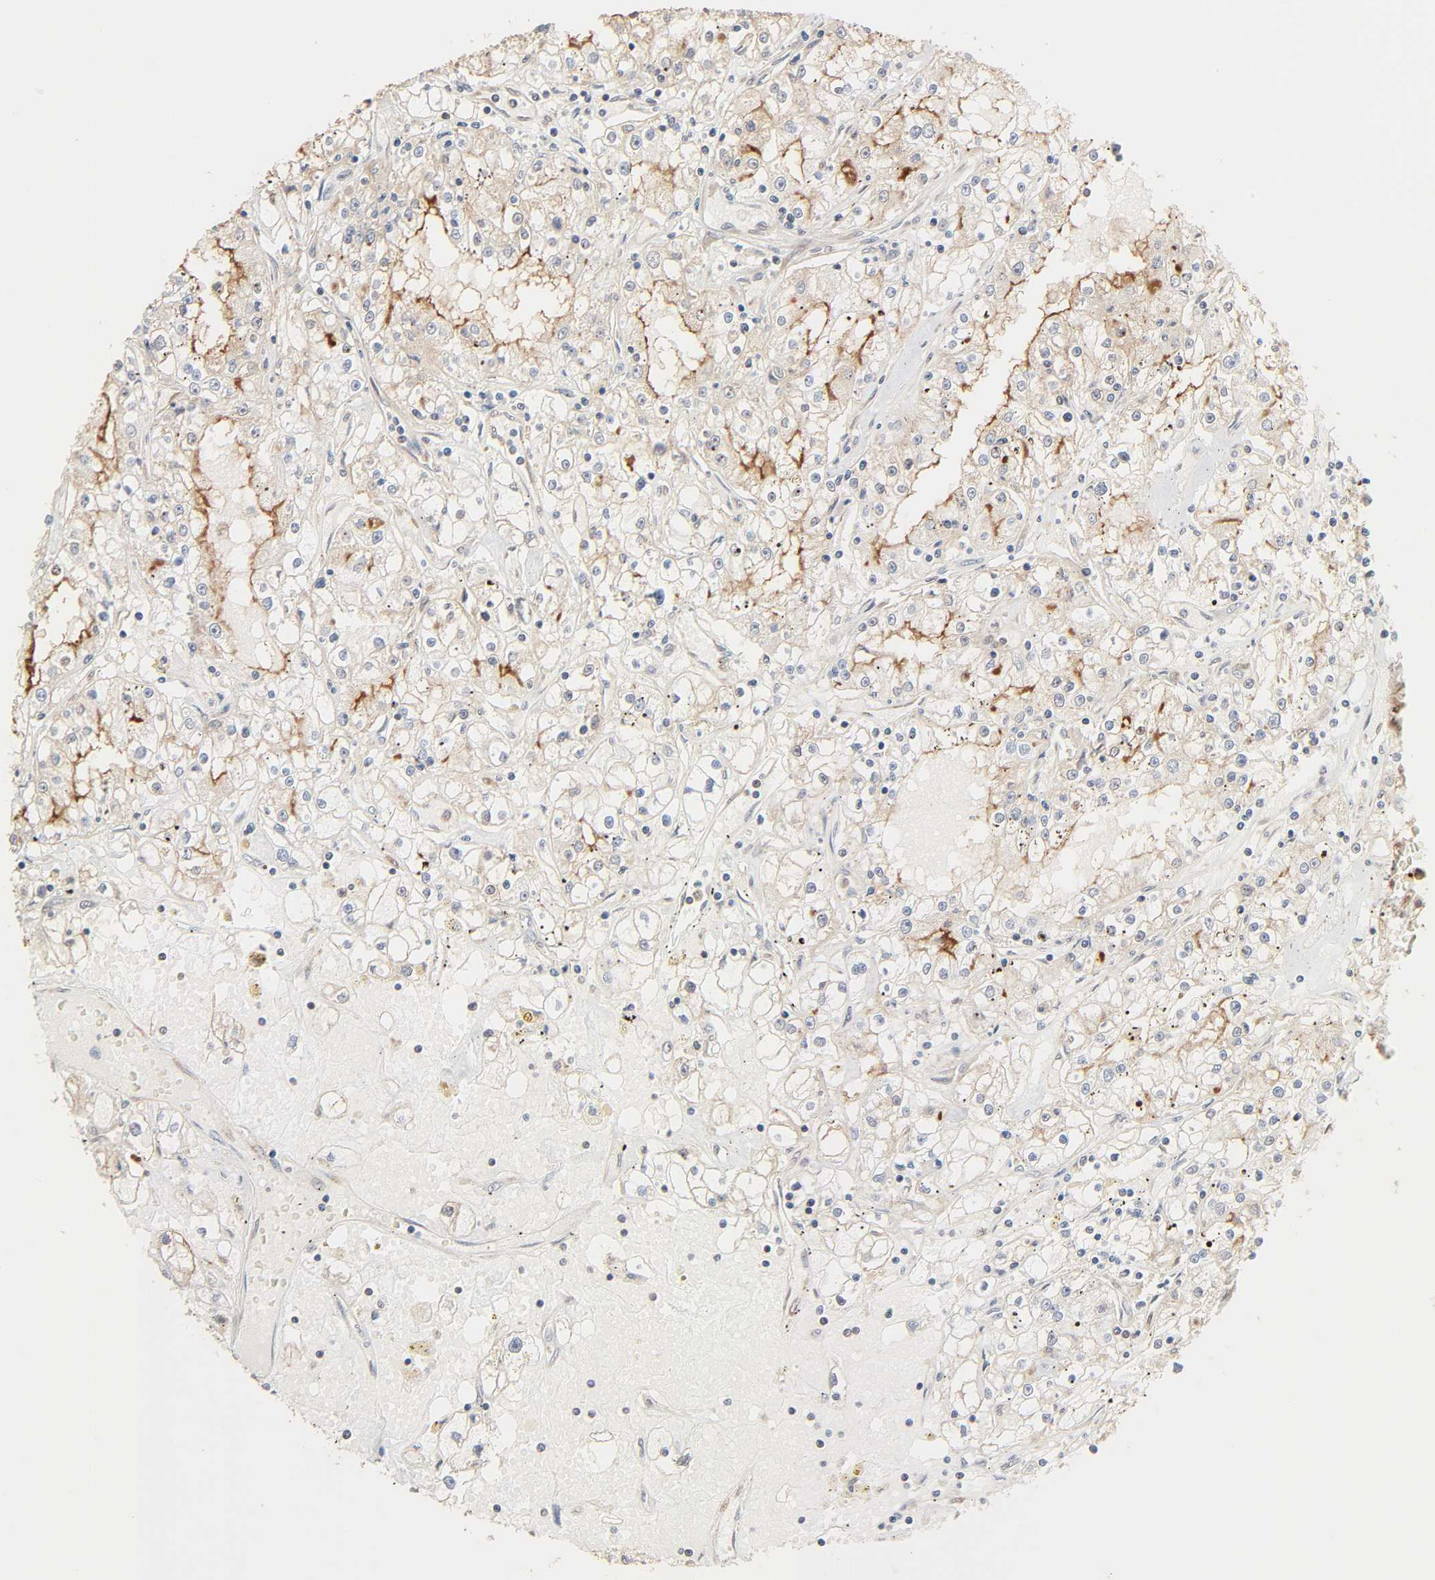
{"staining": {"intensity": "moderate", "quantity": ">75%", "location": "cytoplasmic/membranous"}, "tissue": "renal cancer", "cell_type": "Tumor cells", "image_type": "cancer", "snomed": [{"axis": "morphology", "description": "Adenocarcinoma, NOS"}, {"axis": "topography", "description": "Kidney"}], "caption": "Protein staining of renal adenocarcinoma tissue reveals moderate cytoplasmic/membranous positivity in approximately >75% of tumor cells.", "gene": "NEMF", "patient": {"sex": "male", "age": 56}}